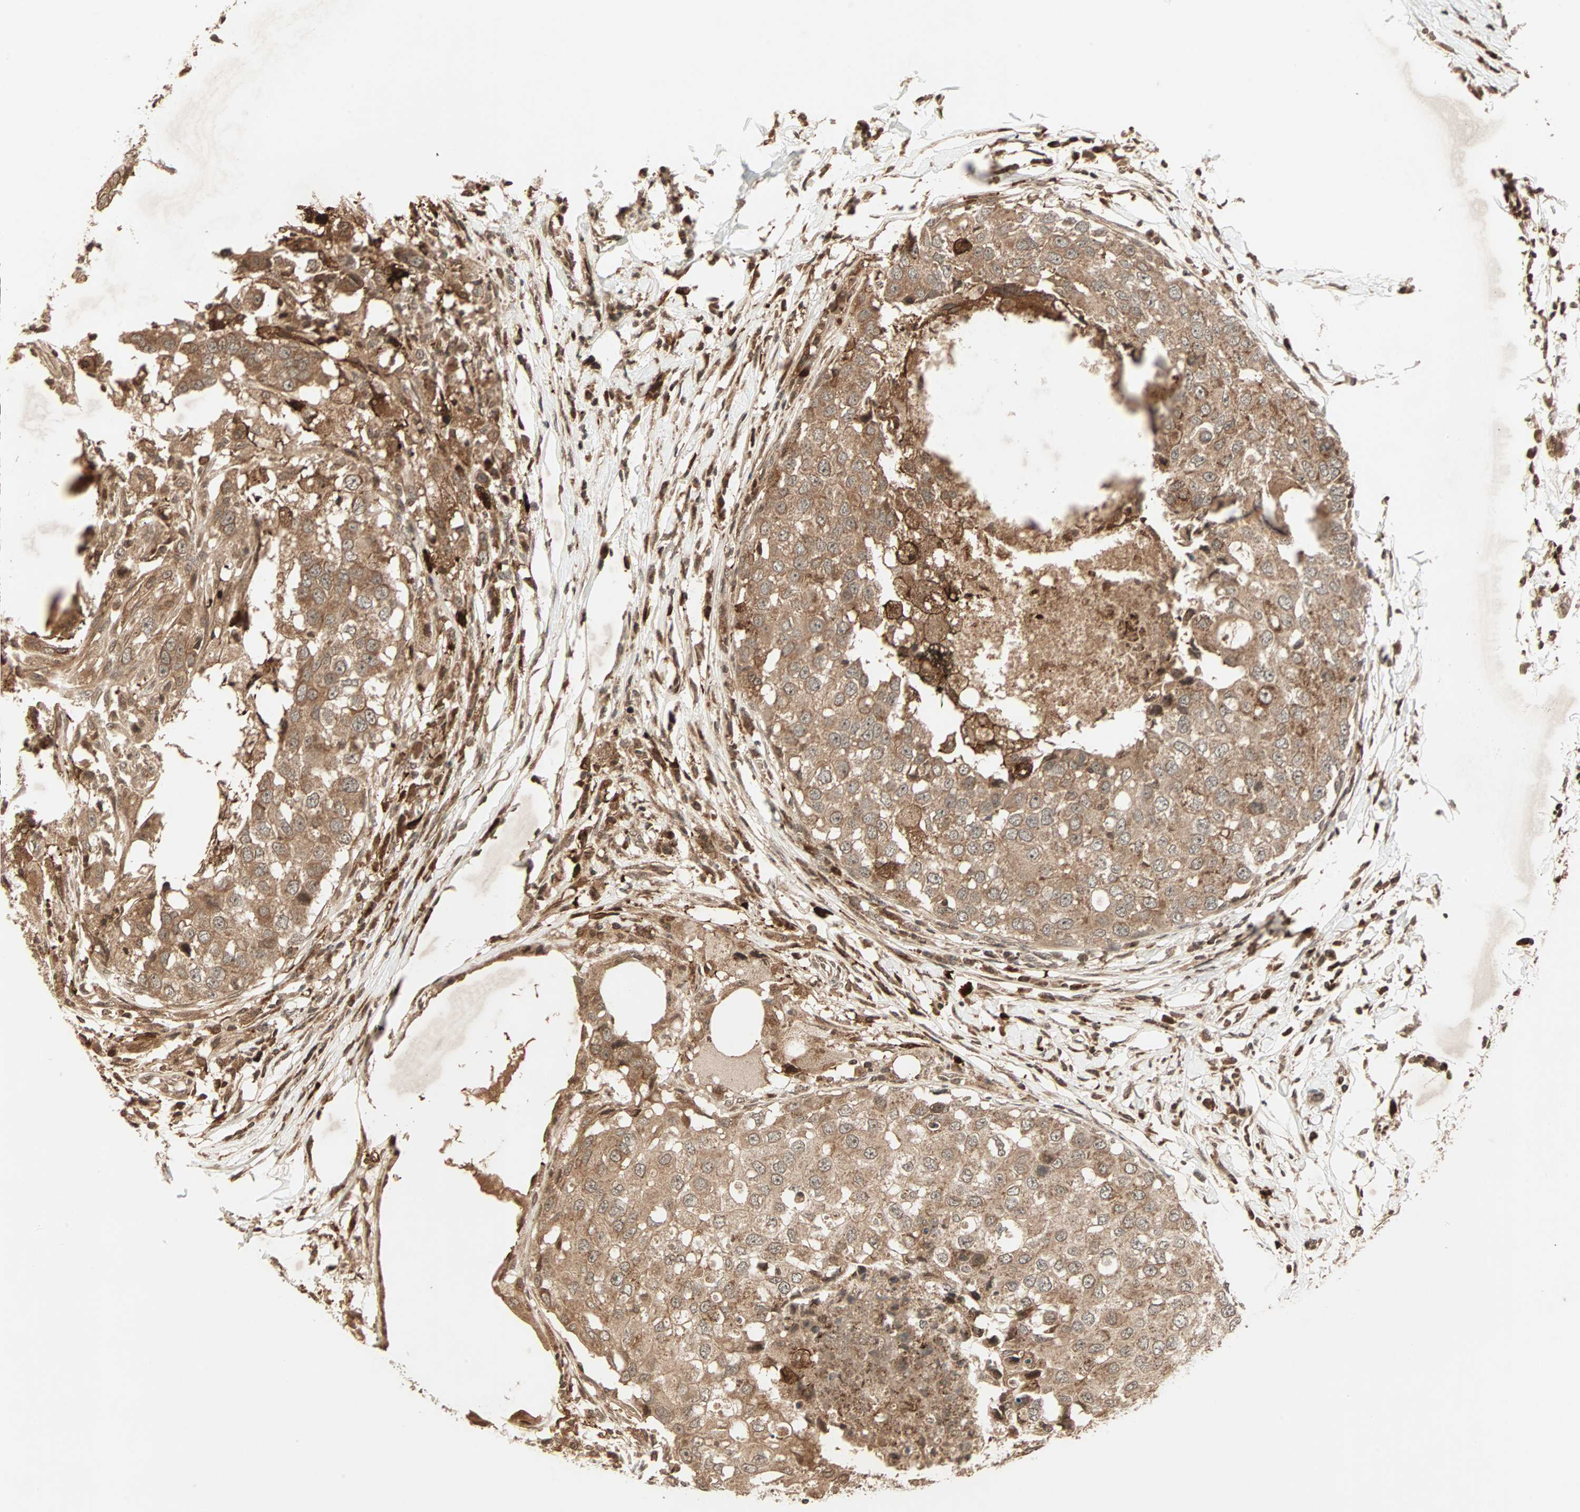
{"staining": {"intensity": "moderate", "quantity": ">75%", "location": "cytoplasmic/membranous"}, "tissue": "breast cancer", "cell_type": "Tumor cells", "image_type": "cancer", "snomed": [{"axis": "morphology", "description": "Duct carcinoma"}, {"axis": "topography", "description": "Breast"}], "caption": "Breast cancer was stained to show a protein in brown. There is medium levels of moderate cytoplasmic/membranous staining in about >75% of tumor cells.", "gene": "RFFL", "patient": {"sex": "female", "age": 27}}